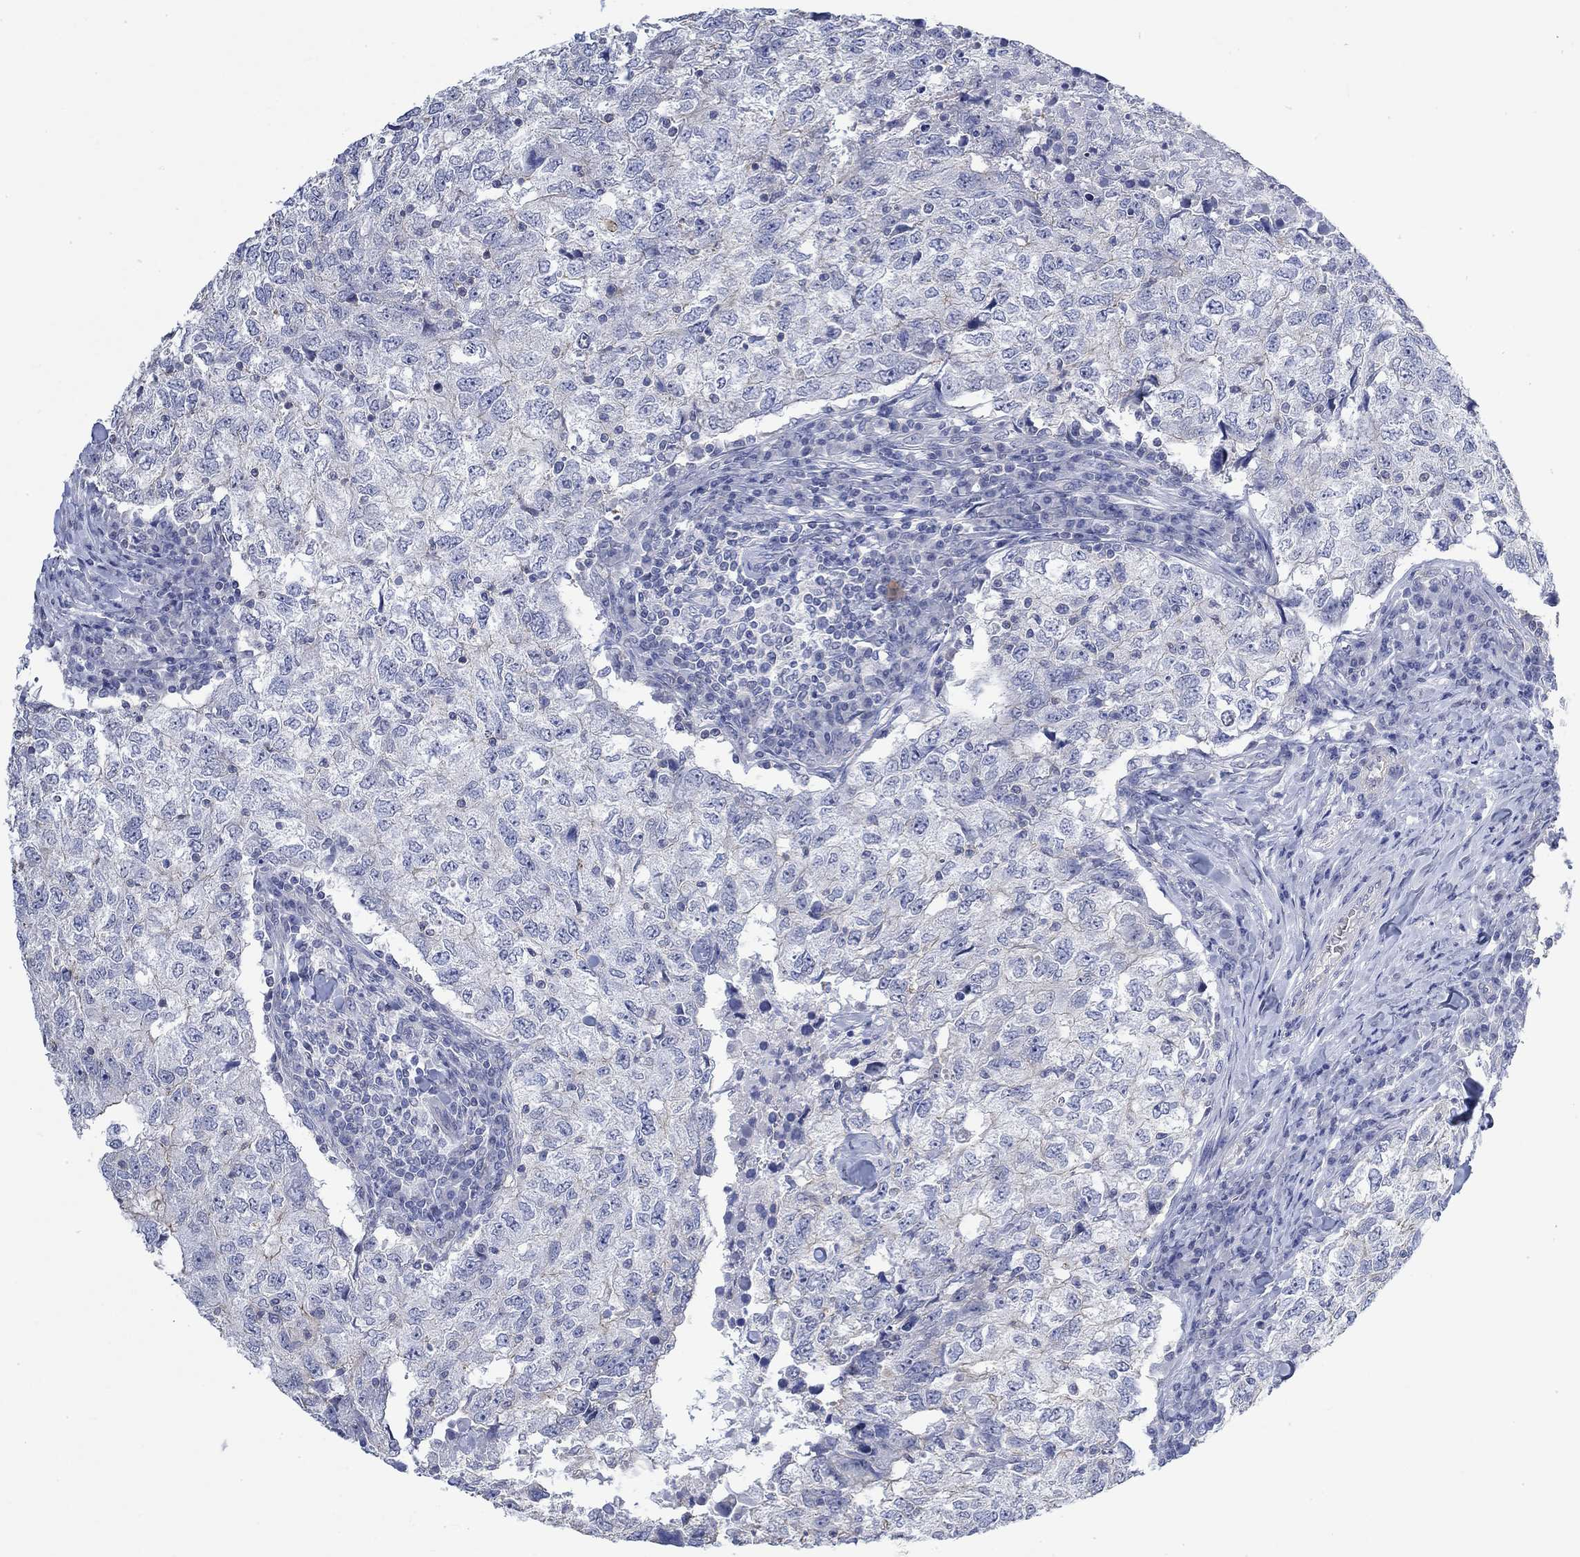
{"staining": {"intensity": "moderate", "quantity": "<25%", "location": "cytoplasmic/membranous"}, "tissue": "breast cancer", "cell_type": "Tumor cells", "image_type": "cancer", "snomed": [{"axis": "morphology", "description": "Duct carcinoma"}, {"axis": "topography", "description": "Breast"}], "caption": "There is low levels of moderate cytoplasmic/membranous expression in tumor cells of breast invasive ductal carcinoma, as demonstrated by immunohistochemical staining (brown color).", "gene": "AGRP", "patient": {"sex": "female", "age": 30}}